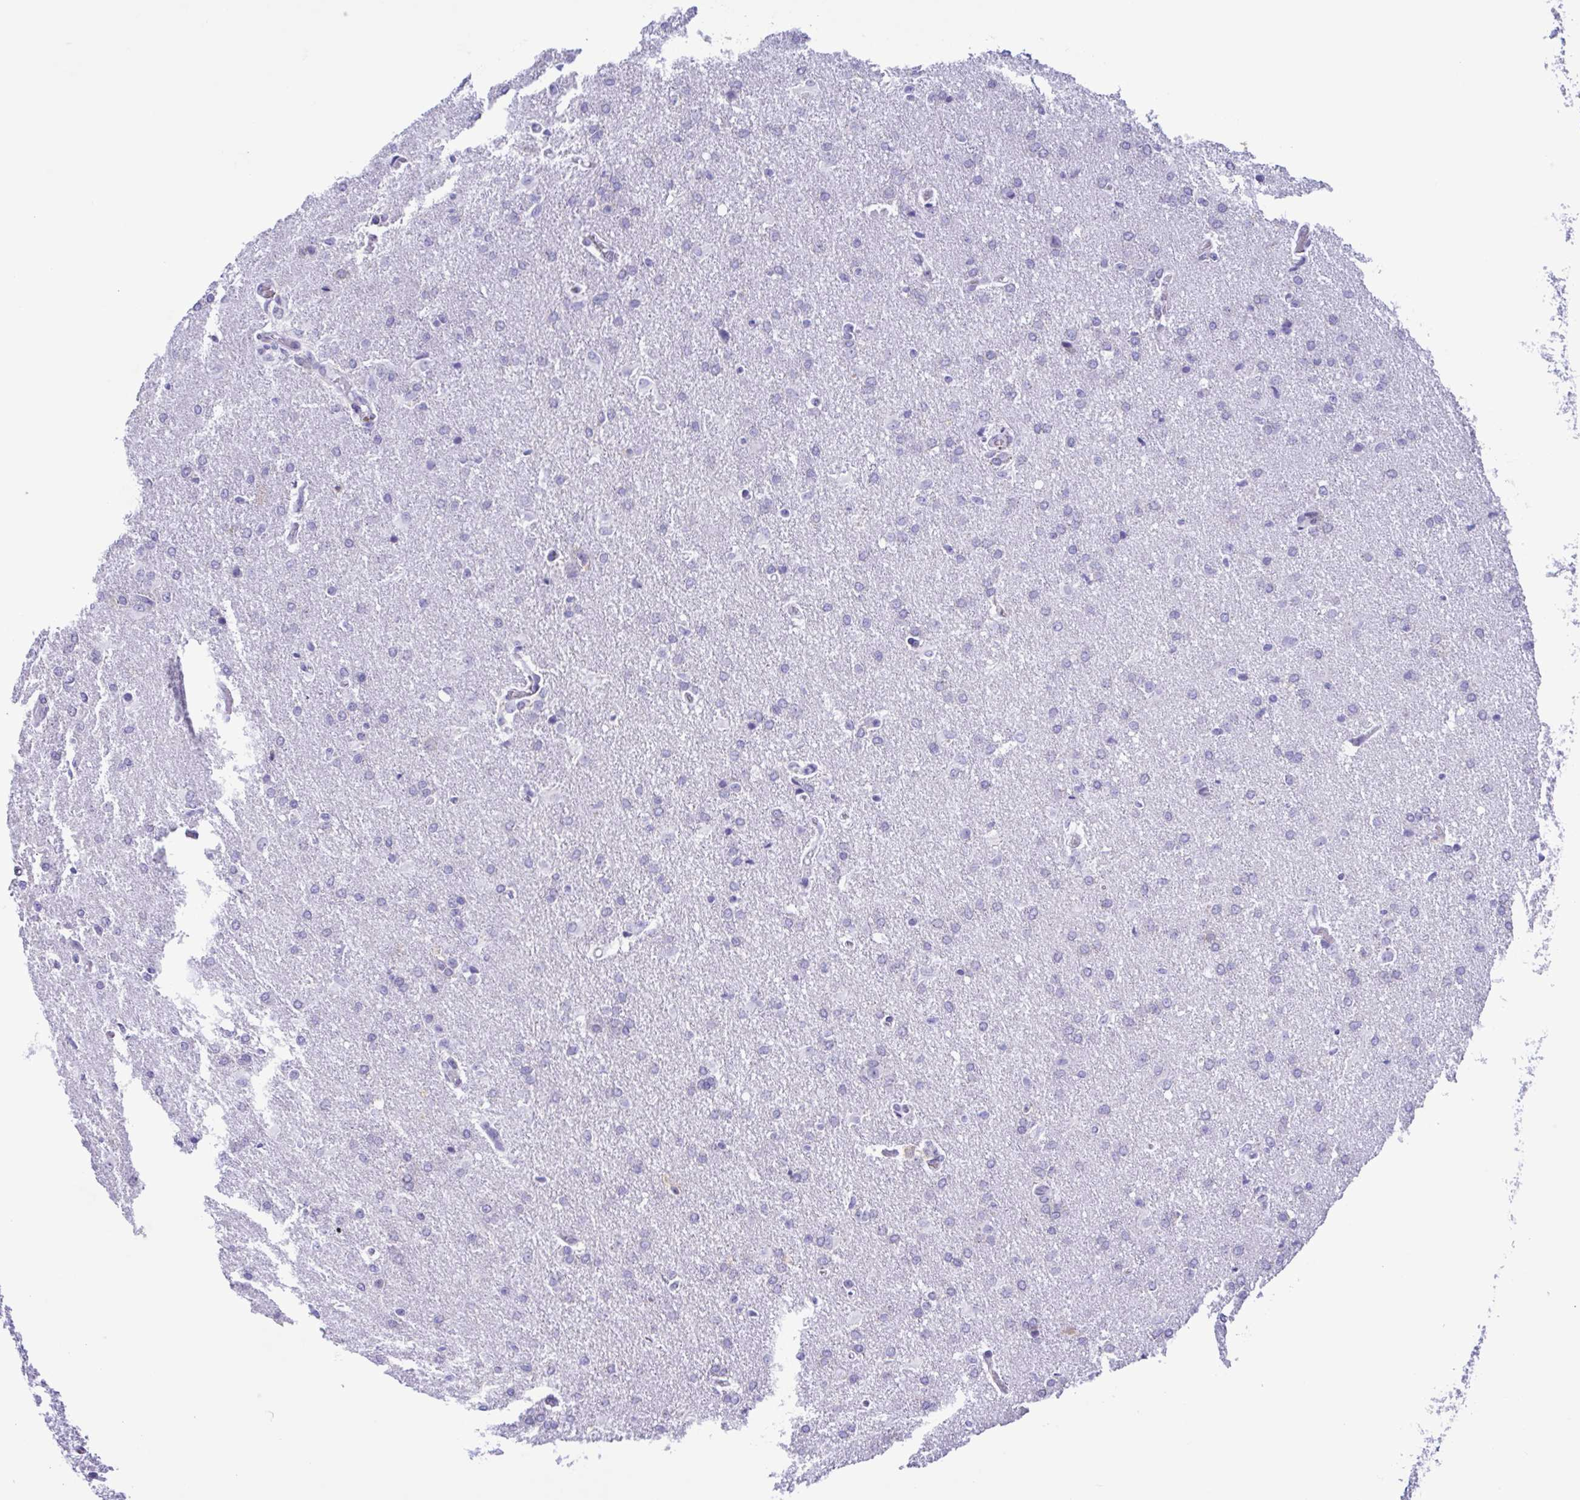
{"staining": {"intensity": "negative", "quantity": "none", "location": "none"}, "tissue": "glioma", "cell_type": "Tumor cells", "image_type": "cancer", "snomed": [{"axis": "morphology", "description": "Glioma, malignant, High grade"}, {"axis": "topography", "description": "Brain"}], "caption": "The photomicrograph reveals no significant staining in tumor cells of glioma.", "gene": "TNNI3", "patient": {"sex": "male", "age": 68}}